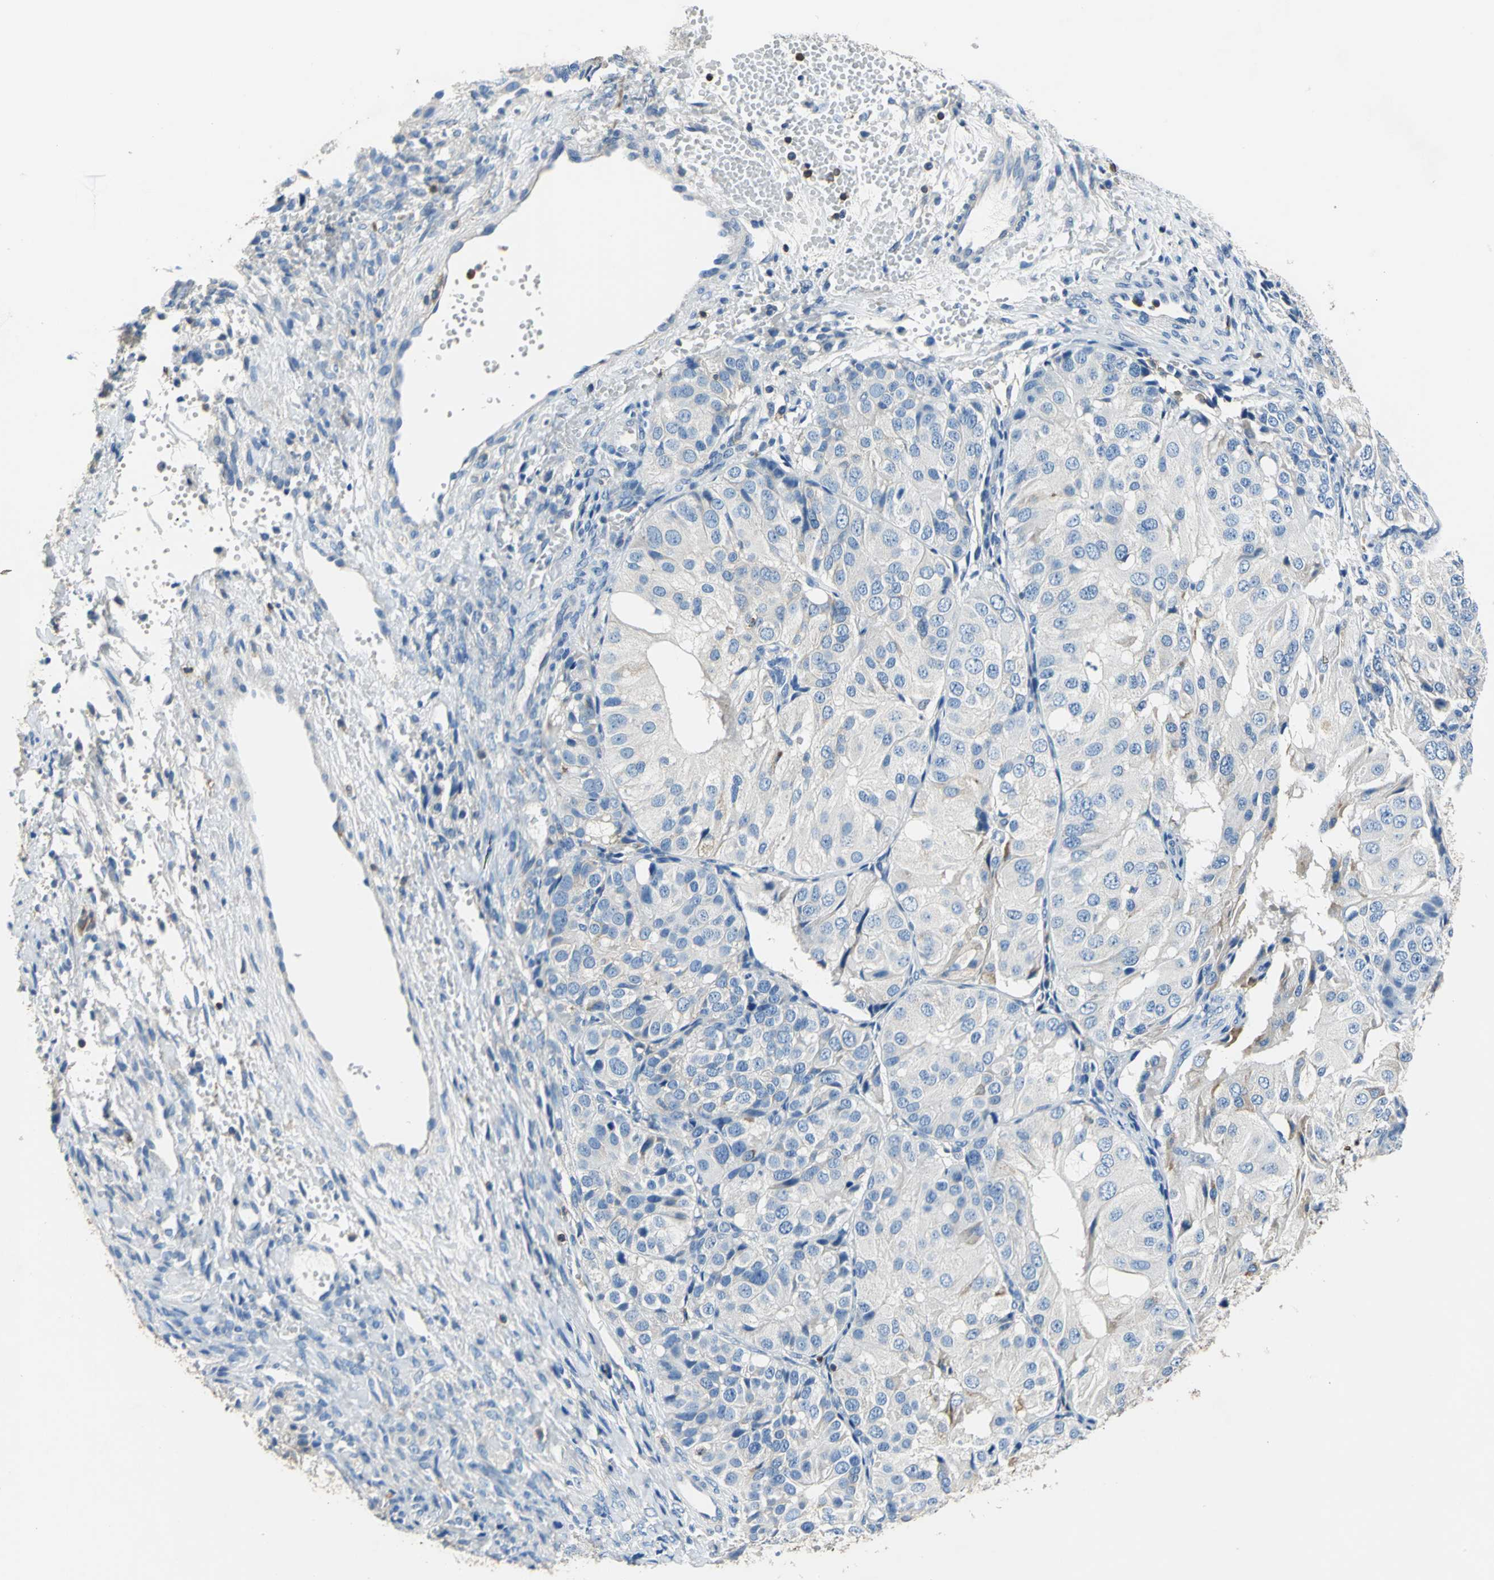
{"staining": {"intensity": "negative", "quantity": "none", "location": "none"}, "tissue": "ovarian cancer", "cell_type": "Tumor cells", "image_type": "cancer", "snomed": [{"axis": "morphology", "description": "Carcinoma, endometroid"}, {"axis": "topography", "description": "Ovary"}], "caption": "Immunohistochemistry (IHC) of endometroid carcinoma (ovarian) shows no staining in tumor cells. The staining is performed using DAB (3,3'-diaminobenzidine) brown chromogen with nuclei counter-stained in using hematoxylin.", "gene": "SEPTIN6", "patient": {"sex": "female", "age": 51}}